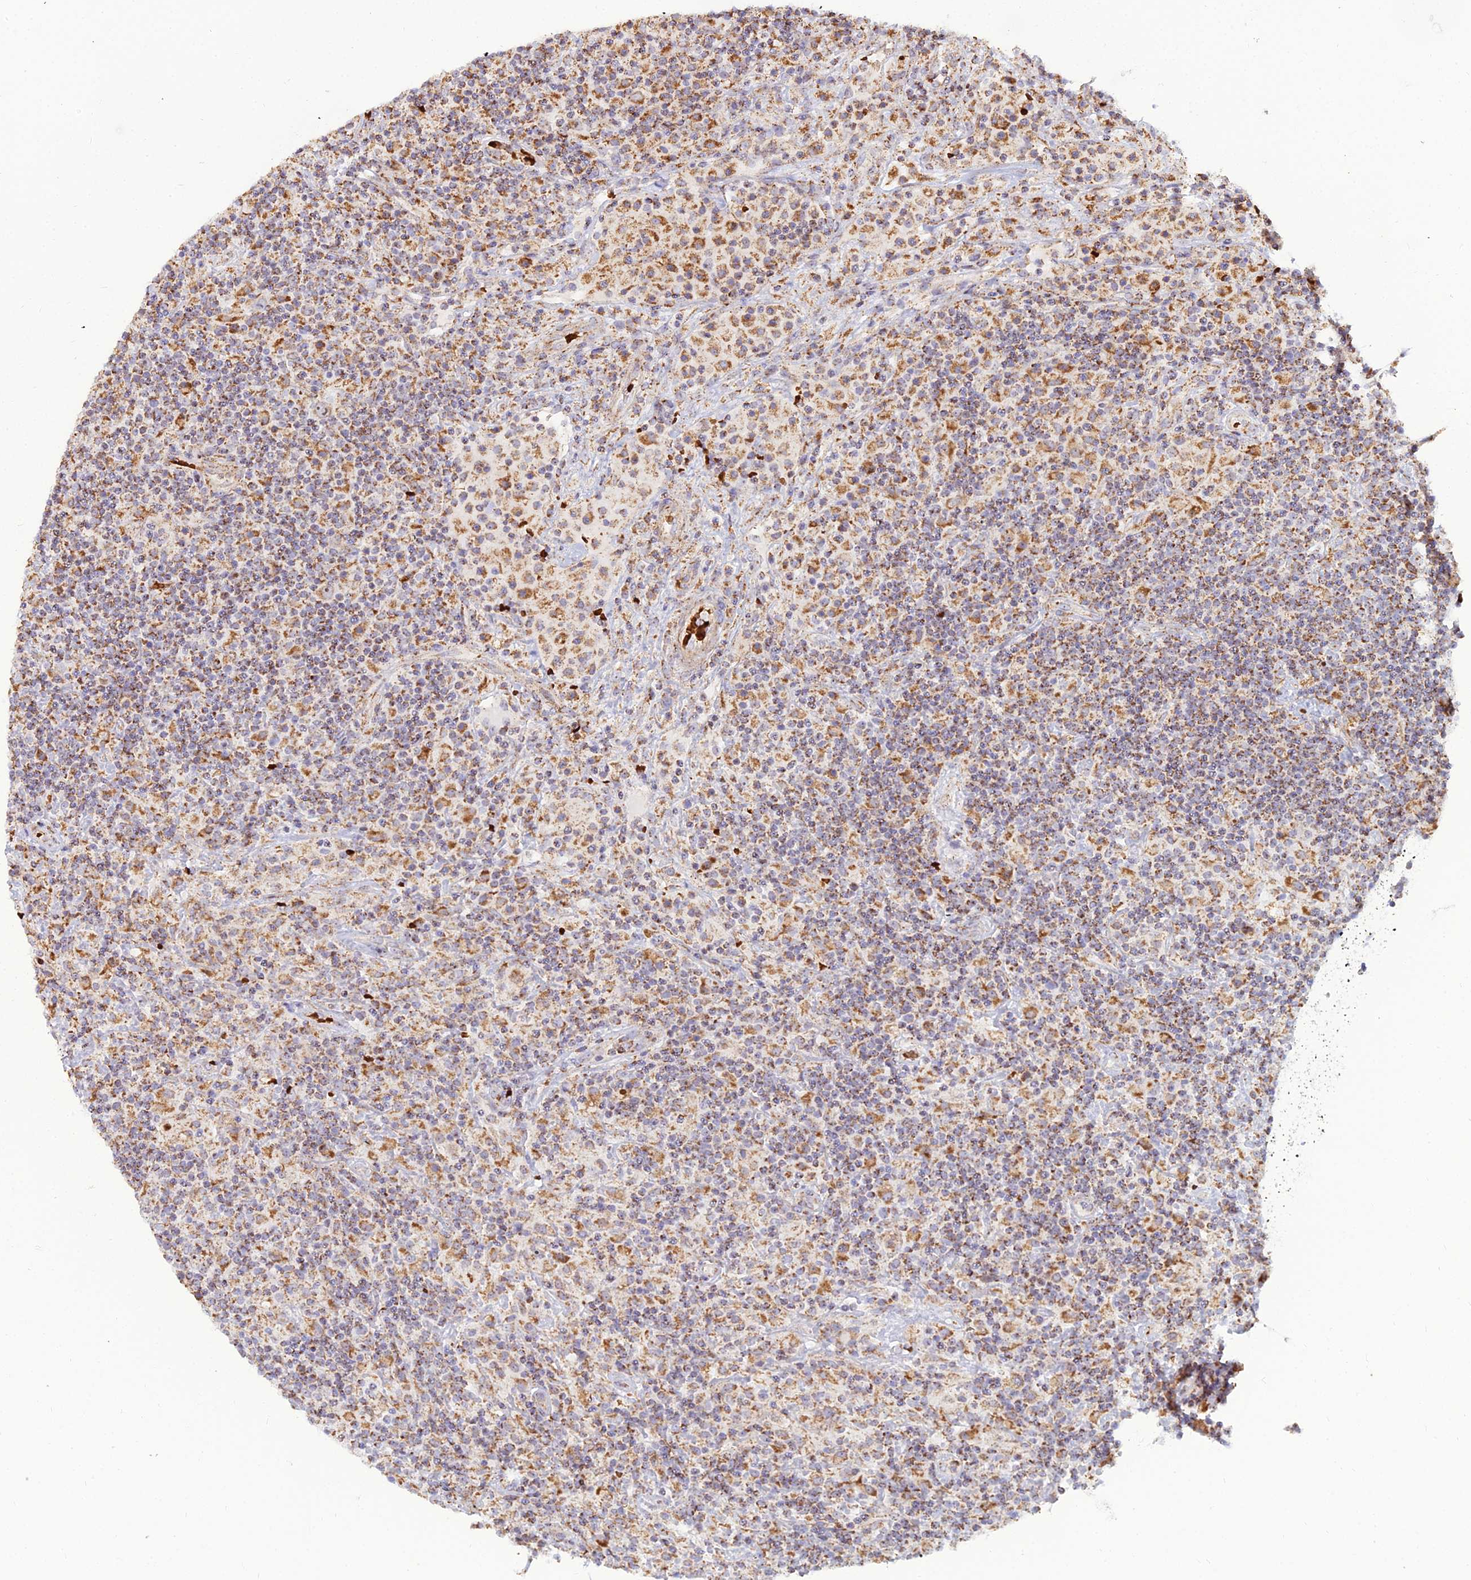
{"staining": {"intensity": "moderate", "quantity": ">75%", "location": "cytoplasmic/membranous"}, "tissue": "lymphoma", "cell_type": "Tumor cells", "image_type": "cancer", "snomed": [{"axis": "morphology", "description": "Hodgkin's disease, NOS"}, {"axis": "topography", "description": "Lymph node"}], "caption": "Protein analysis of Hodgkin's disease tissue exhibits moderate cytoplasmic/membranous positivity in about >75% of tumor cells.", "gene": "SLC35F4", "patient": {"sex": "male", "age": 70}}